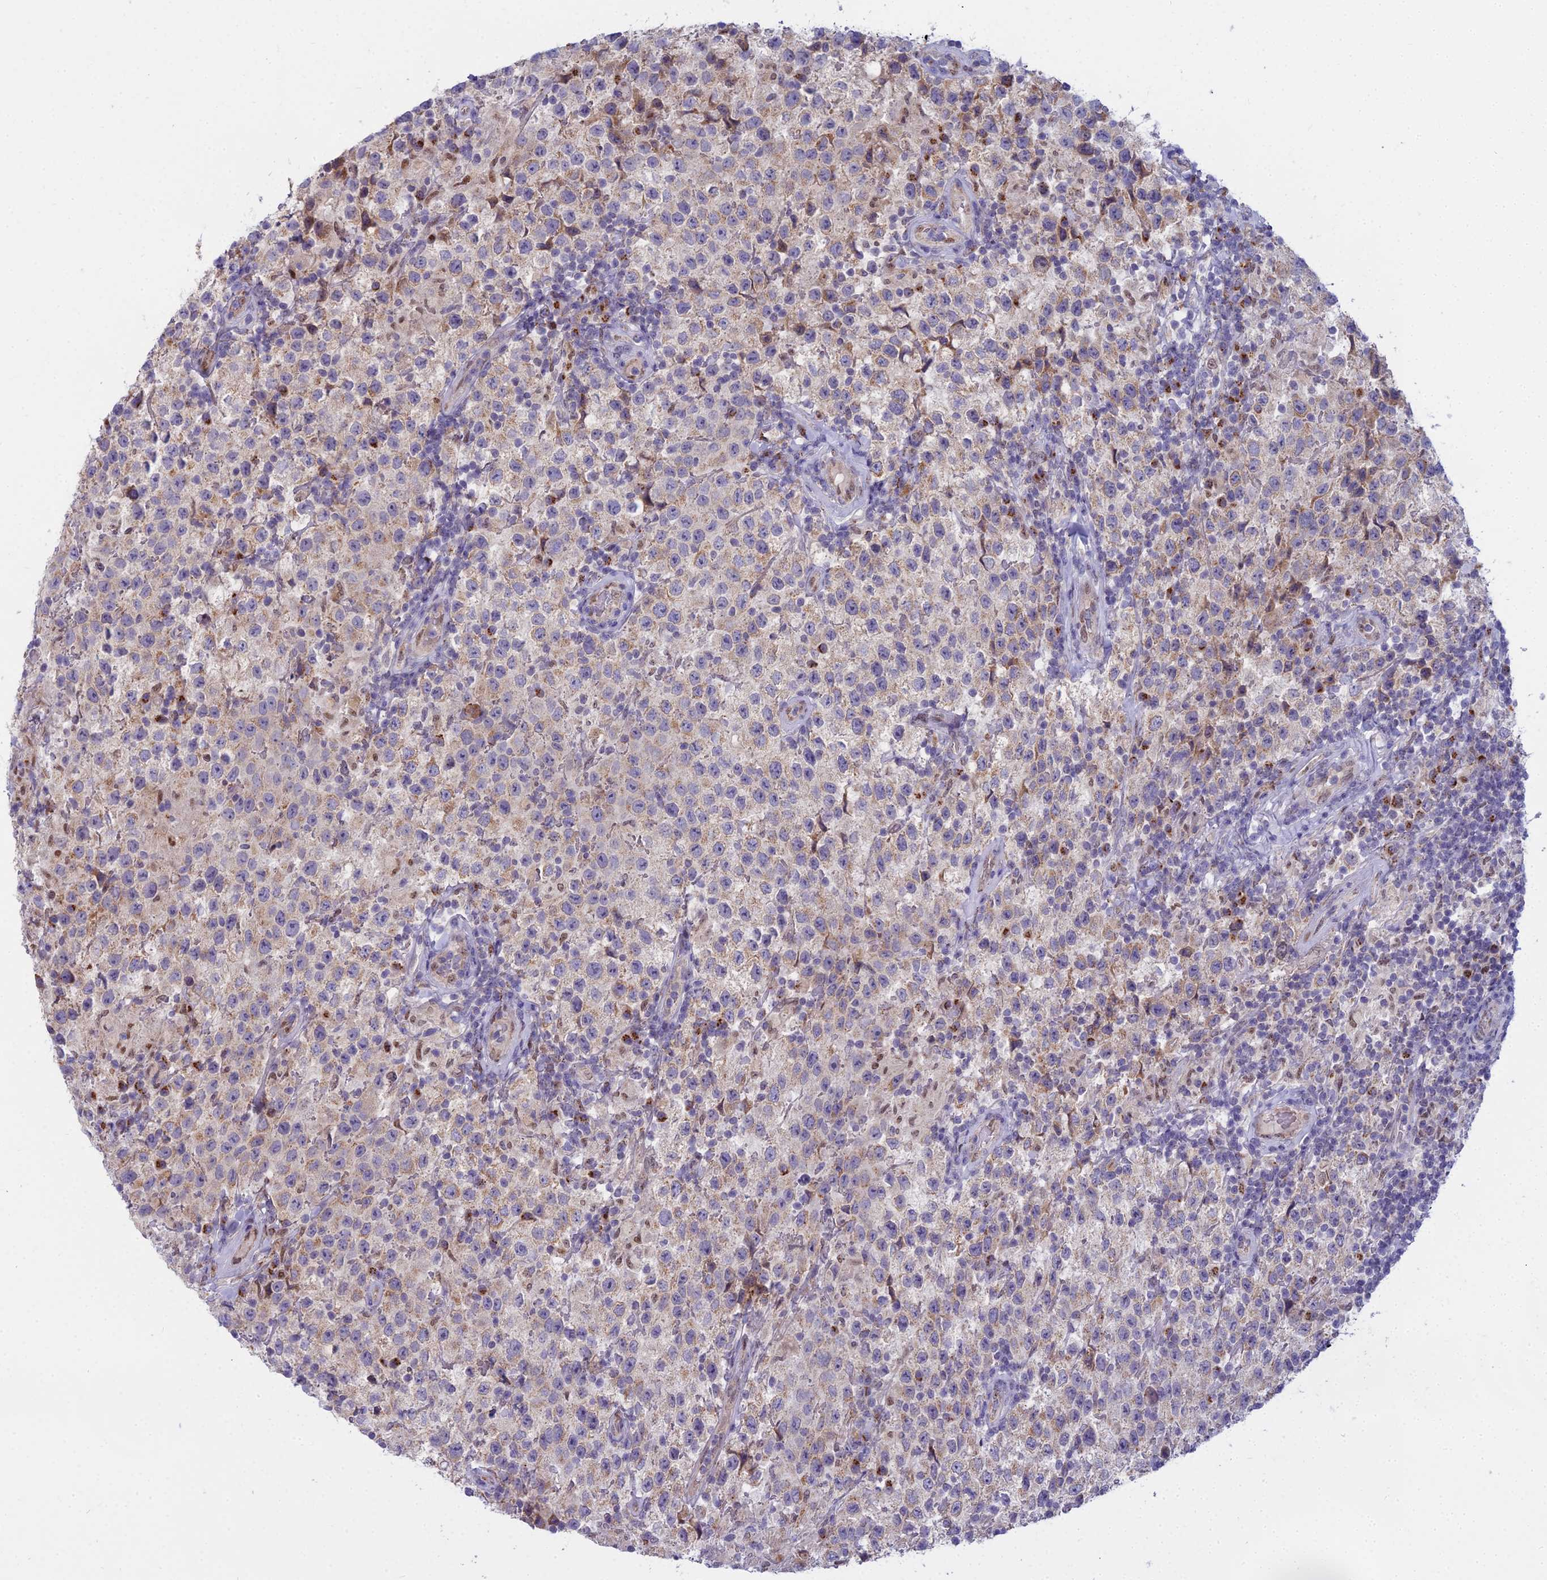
{"staining": {"intensity": "weak", "quantity": "25%-75%", "location": "cytoplasmic/membranous"}, "tissue": "testis cancer", "cell_type": "Tumor cells", "image_type": "cancer", "snomed": [{"axis": "morphology", "description": "Seminoma, NOS"}, {"axis": "morphology", "description": "Carcinoma, Embryonal, NOS"}, {"axis": "topography", "description": "Testis"}], "caption": "The micrograph displays immunohistochemical staining of testis seminoma. There is weak cytoplasmic/membranous staining is identified in about 25%-75% of tumor cells. The protein of interest is stained brown, and the nuclei are stained in blue (DAB IHC with brightfield microscopy, high magnification).", "gene": "WDPCP", "patient": {"sex": "male", "age": 41}}